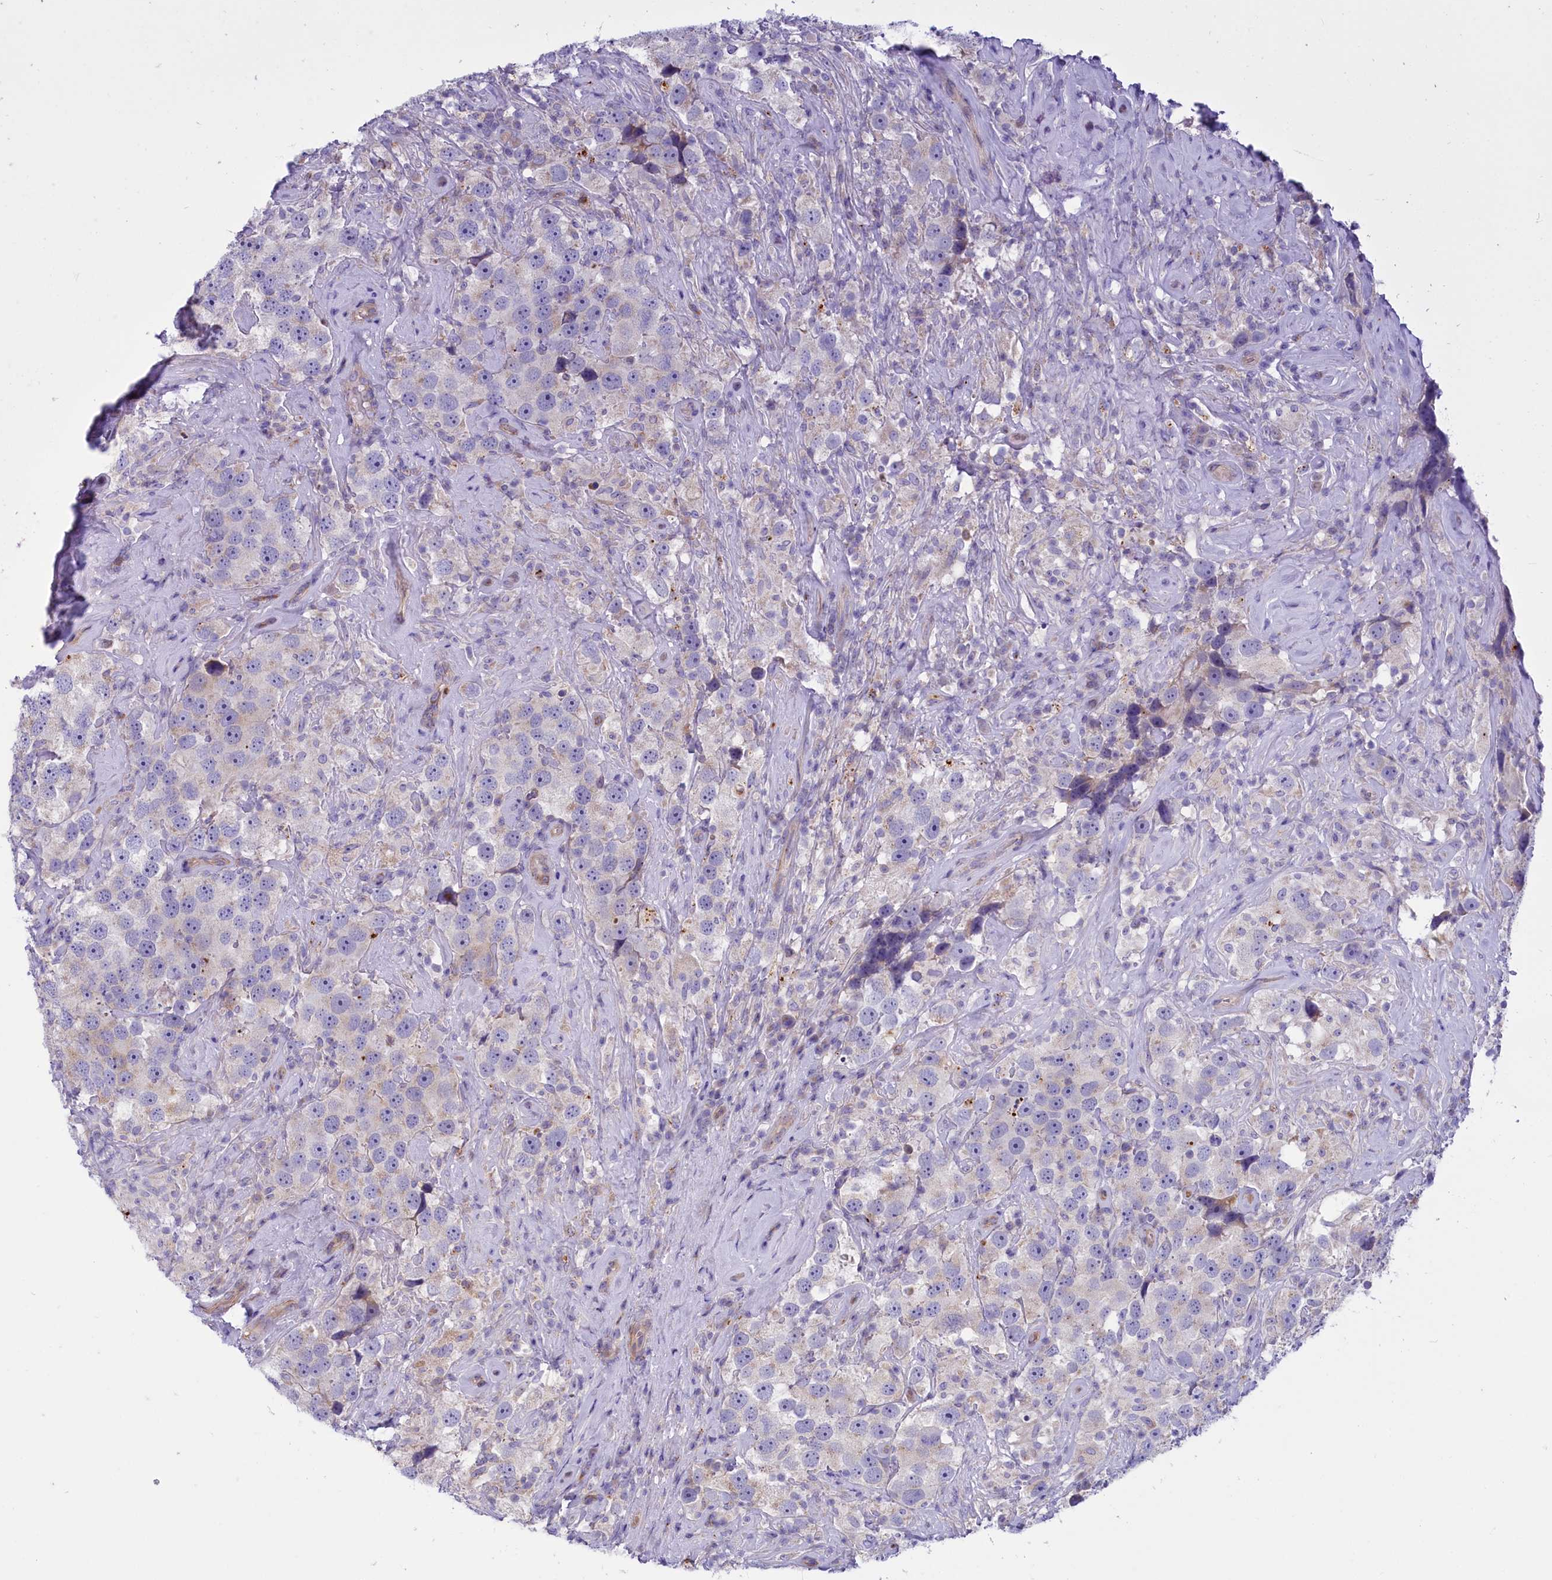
{"staining": {"intensity": "negative", "quantity": "none", "location": "none"}, "tissue": "testis cancer", "cell_type": "Tumor cells", "image_type": "cancer", "snomed": [{"axis": "morphology", "description": "Seminoma, NOS"}, {"axis": "topography", "description": "Testis"}], "caption": "Protein analysis of testis cancer (seminoma) displays no significant staining in tumor cells.", "gene": "LMOD3", "patient": {"sex": "male", "age": 49}}